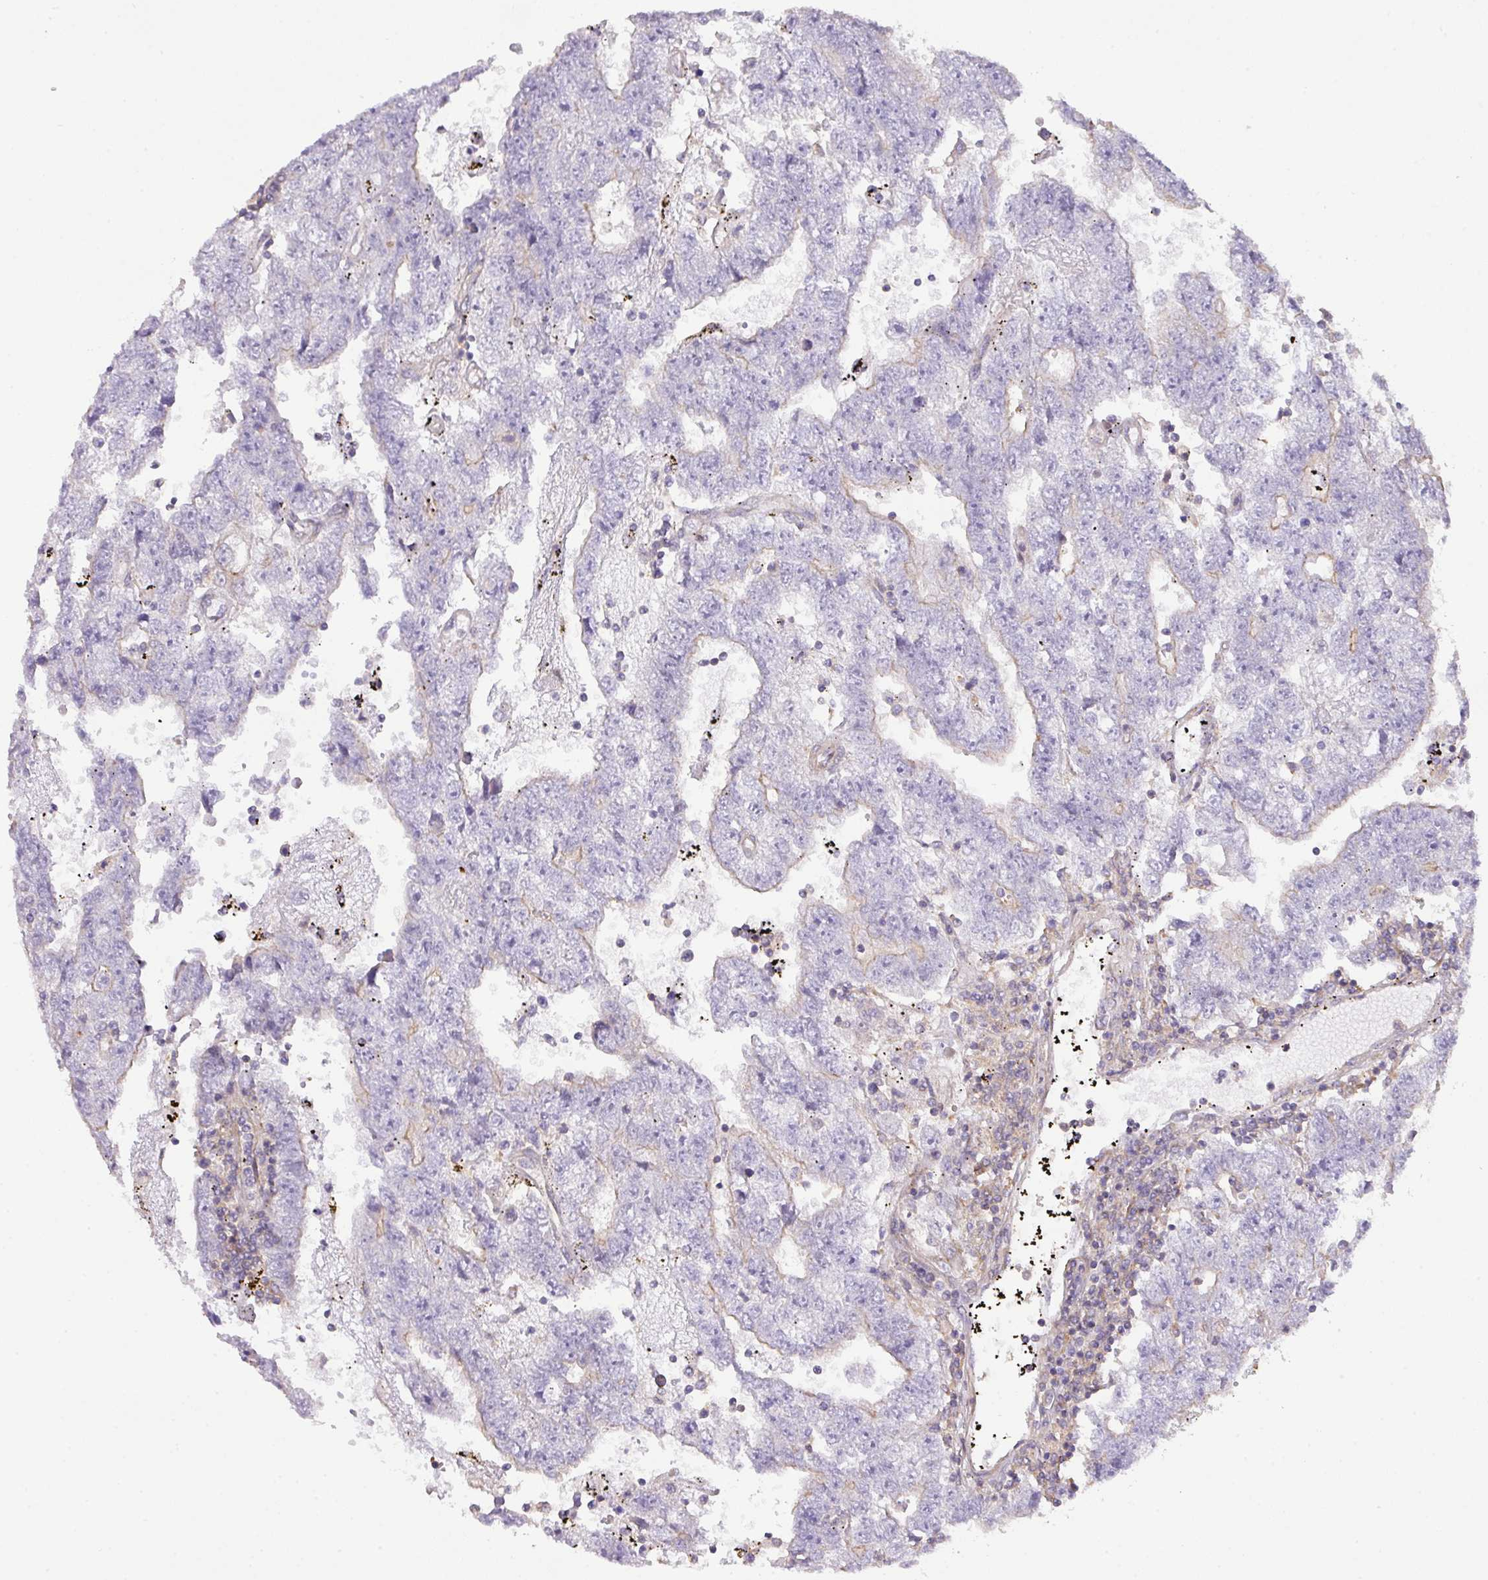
{"staining": {"intensity": "negative", "quantity": "none", "location": "none"}, "tissue": "testis cancer", "cell_type": "Tumor cells", "image_type": "cancer", "snomed": [{"axis": "morphology", "description": "Carcinoma, Embryonal, NOS"}, {"axis": "topography", "description": "Testis"}], "caption": "Human testis cancer stained for a protein using immunohistochemistry (IHC) exhibits no staining in tumor cells.", "gene": "LRRC41", "patient": {"sex": "male", "age": 25}}